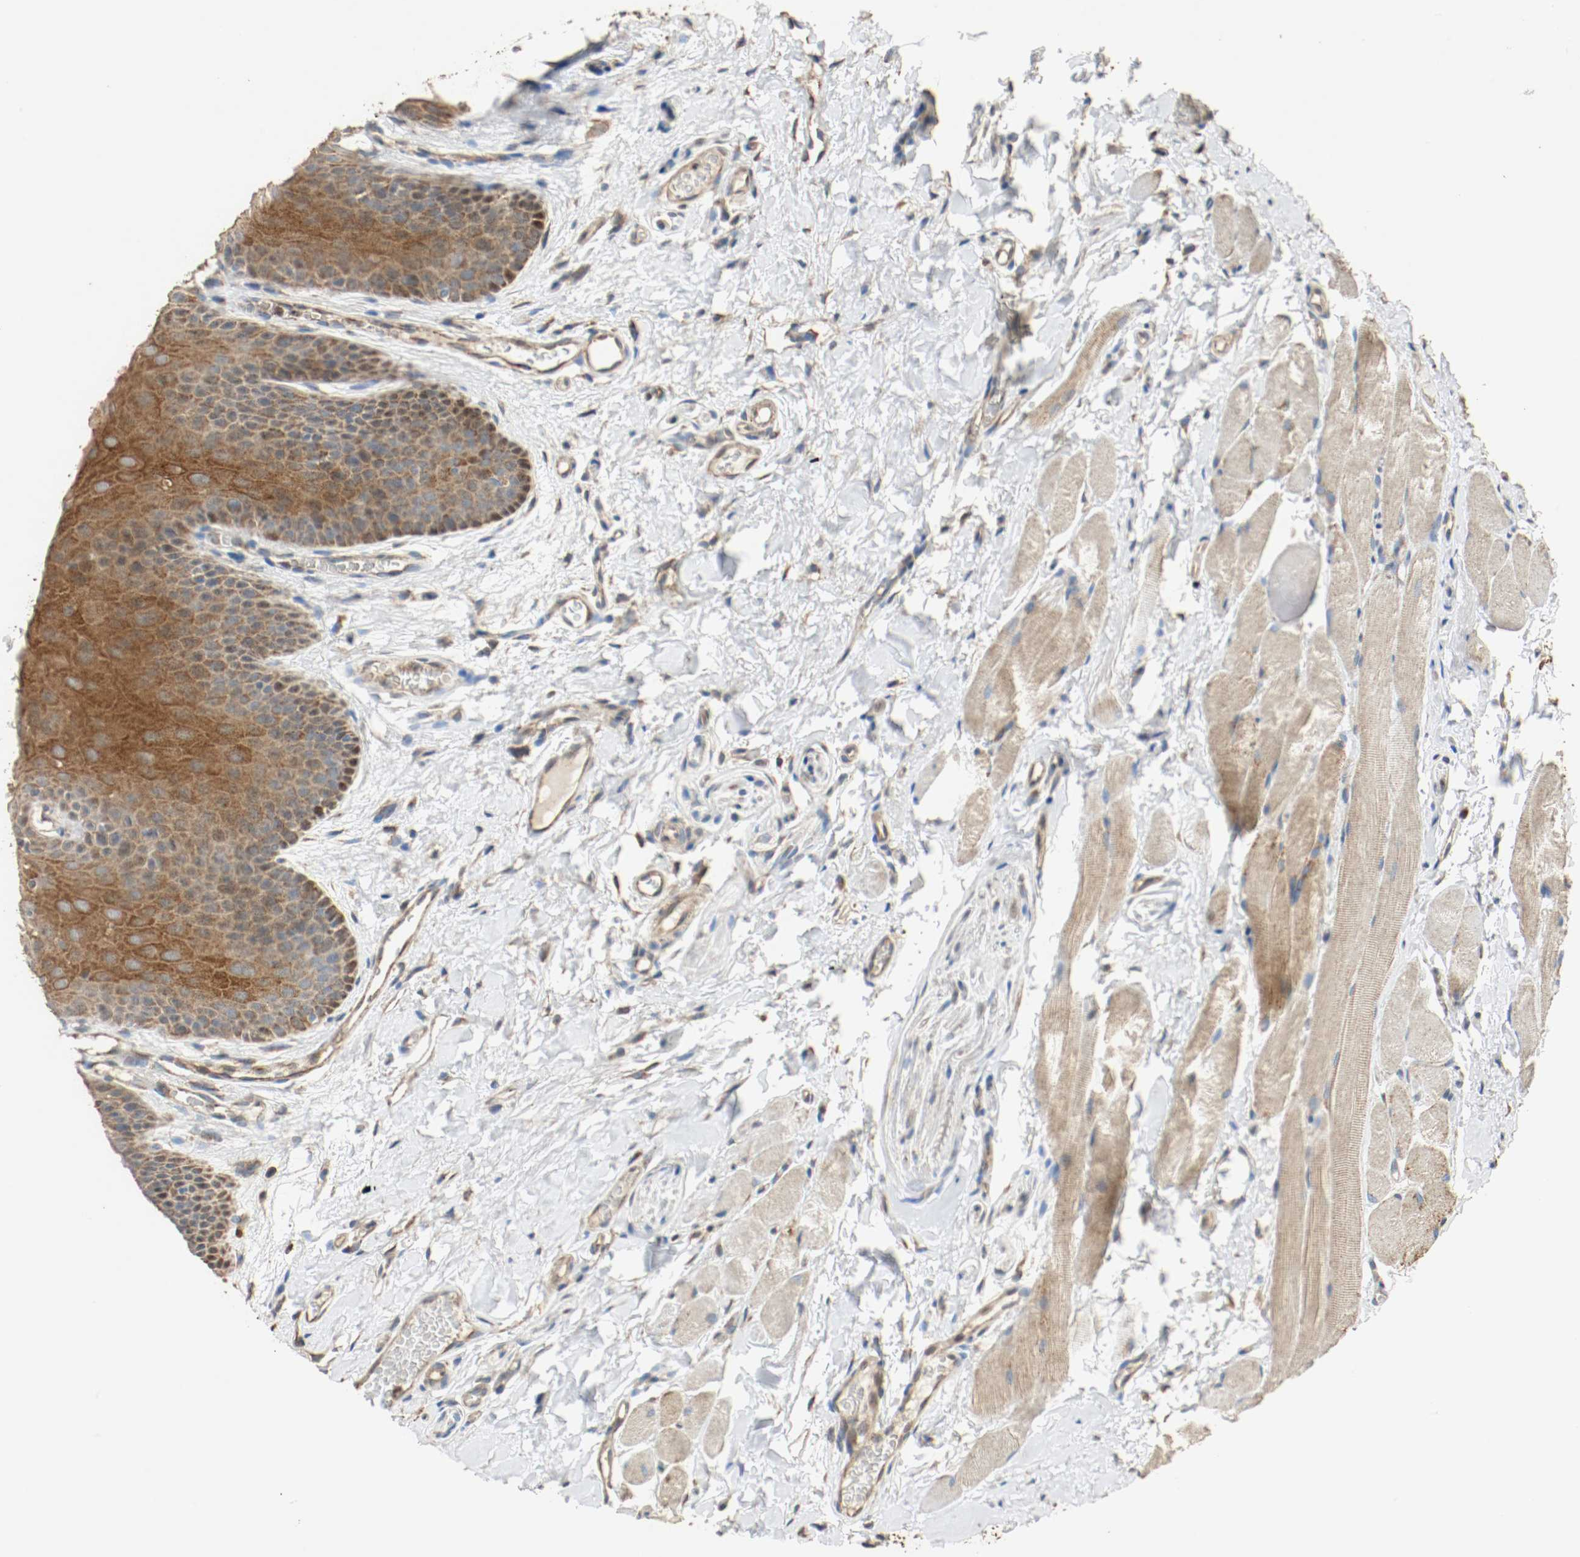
{"staining": {"intensity": "strong", "quantity": ">75%", "location": "cytoplasmic/membranous"}, "tissue": "oral mucosa", "cell_type": "Squamous epithelial cells", "image_type": "normal", "snomed": [{"axis": "morphology", "description": "Normal tissue, NOS"}, {"axis": "topography", "description": "Oral tissue"}], "caption": "Protein expression analysis of benign human oral mucosa reveals strong cytoplasmic/membranous positivity in about >75% of squamous epithelial cells.", "gene": "ALDH4A1", "patient": {"sex": "male", "age": 54}}